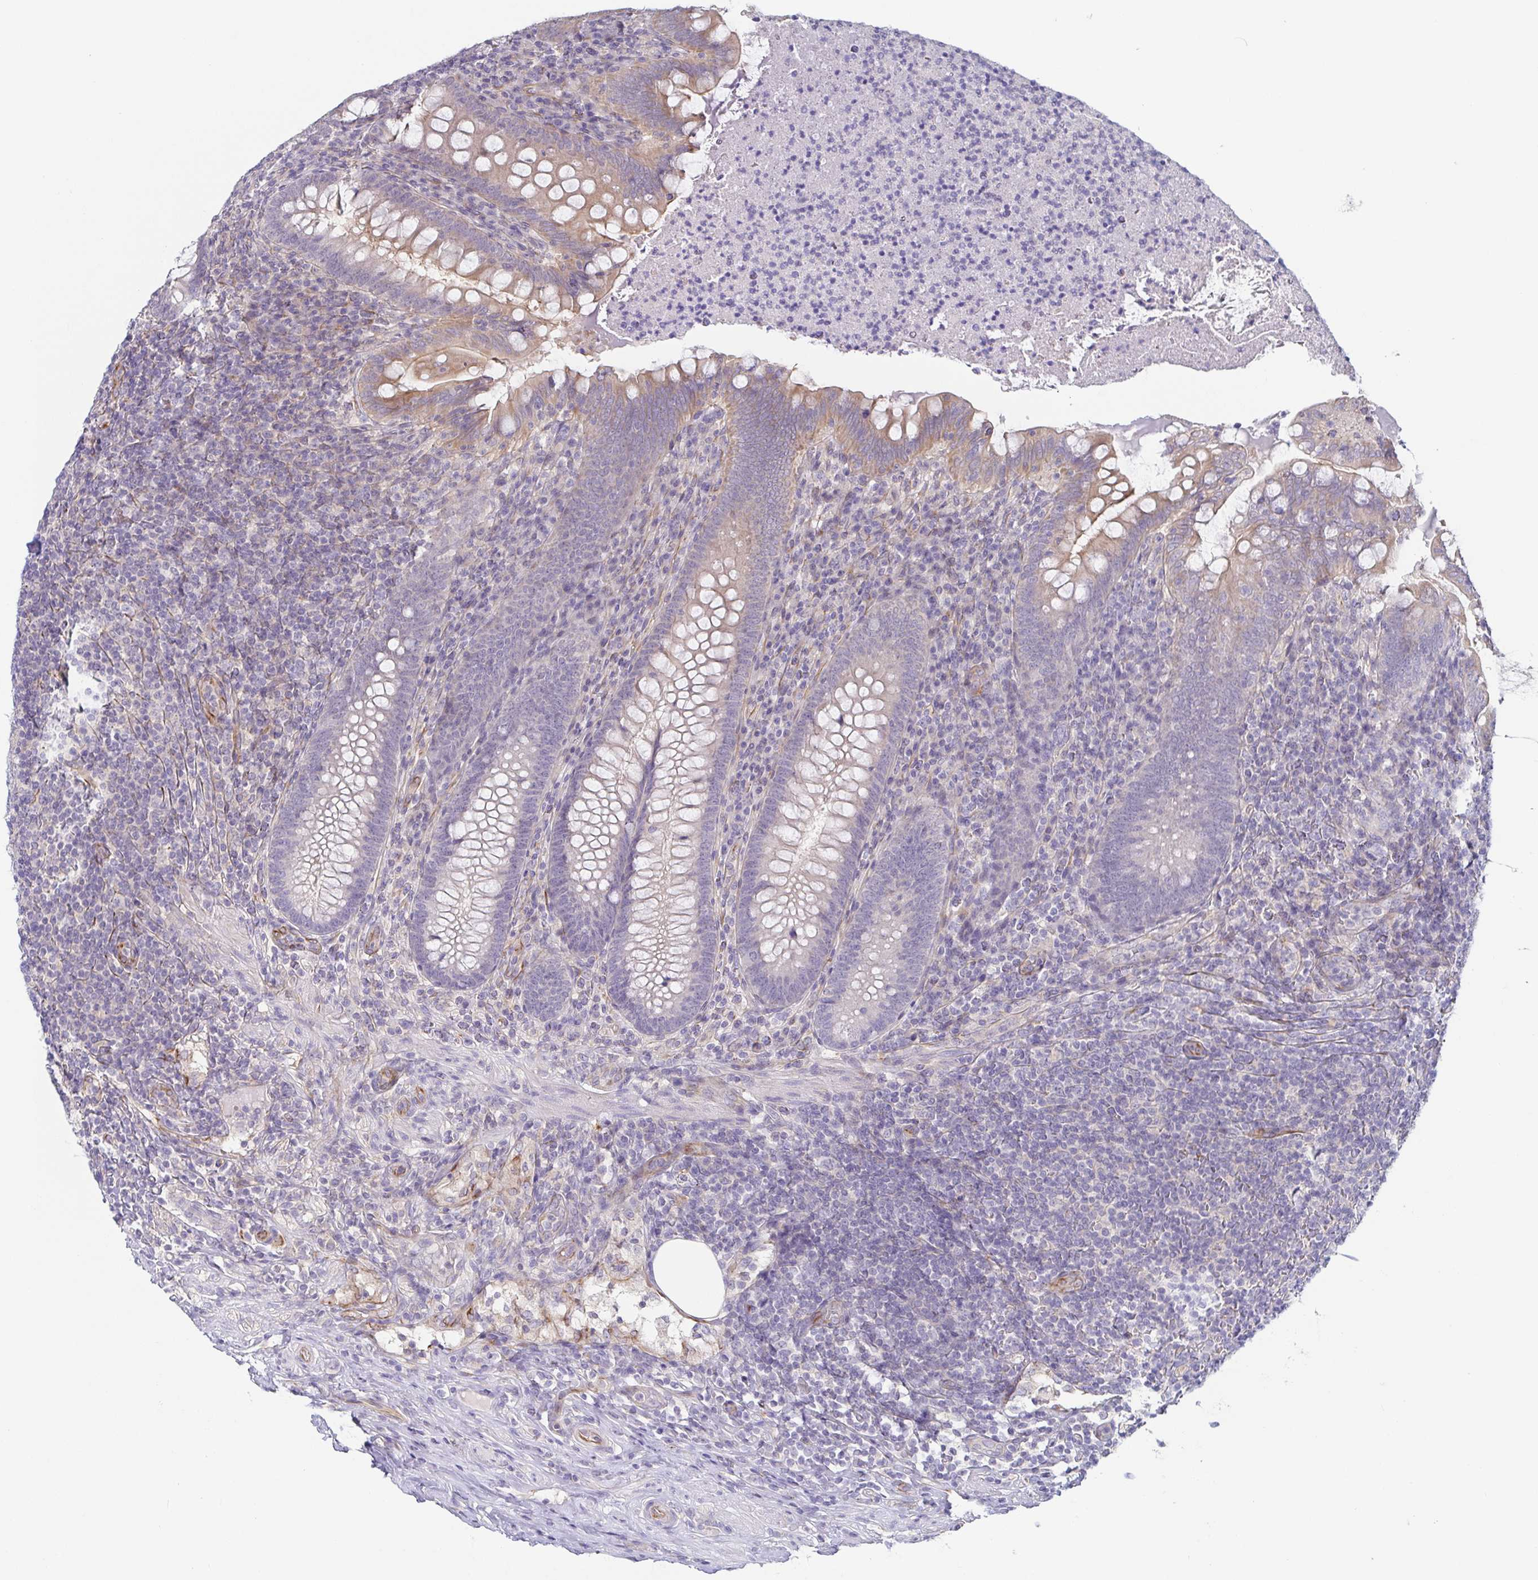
{"staining": {"intensity": "moderate", "quantity": "<25%", "location": "cytoplasmic/membranous"}, "tissue": "appendix", "cell_type": "Glandular cells", "image_type": "normal", "snomed": [{"axis": "morphology", "description": "Normal tissue, NOS"}, {"axis": "topography", "description": "Appendix"}], "caption": "Immunohistochemical staining of benign appendix exhibits moderate cytoplasmic/membranous protein staining in about <25% of glandular cells.", "gene": "COL17A1", "patient": {"sex": "male", "age": 47}}